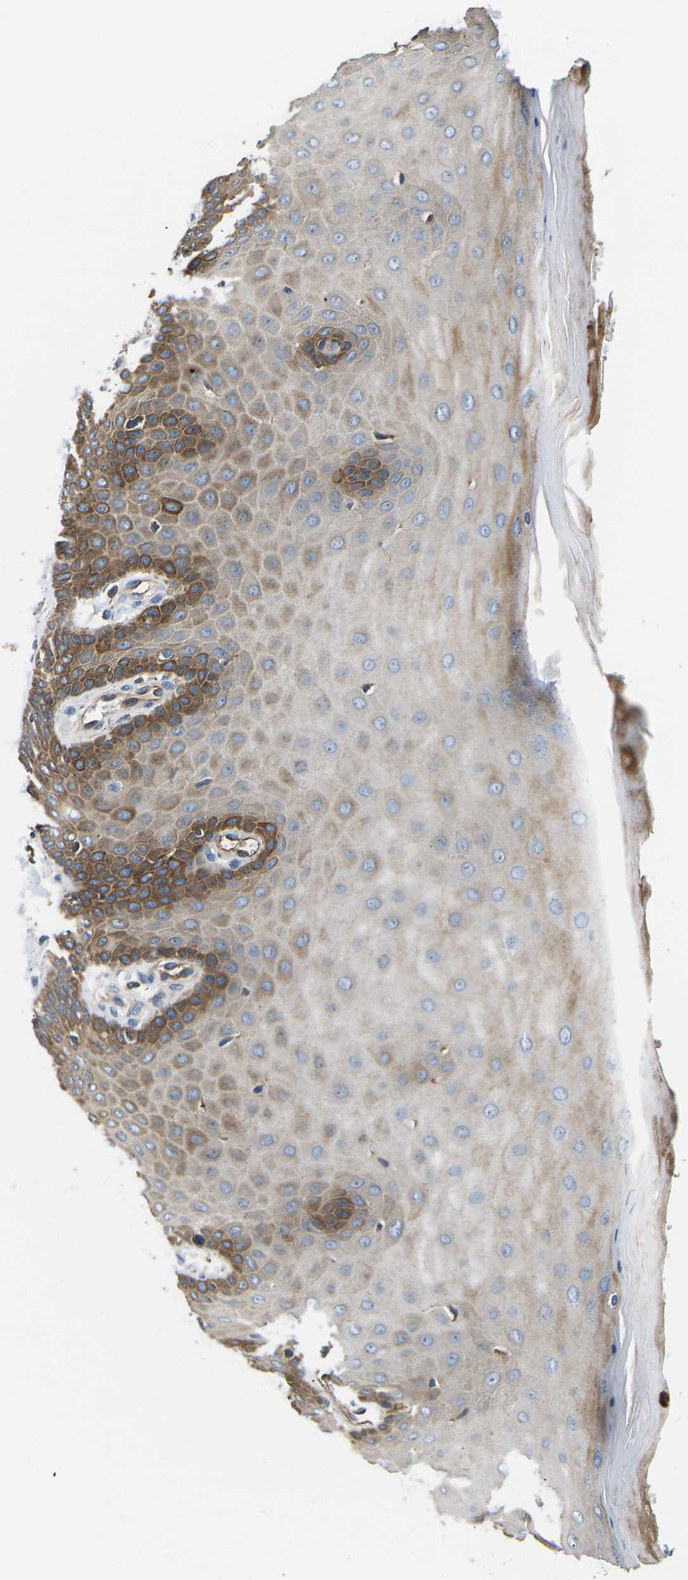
{"staining": {"intensity": "strong", "quantity": ">75%", "location": "cytoplasmic/membranous"}, "tissue": "cervix", "cell_type": "Glandular cells", "image_type": "normal", "snomed": [{"axis": "morphology", "description": "Normal tissue, NOS"}, {"axis": "topography", "description": "Cervix"}], "caption": "Glandular cells demonstrate strong cytoplasmic/membranous staining in about >75% of cells in benign cervix. (DAB IHC, brown staining for protein, blue staining for nuclei).", "gene": "KCNJ15", "patient": {"sex": "female", "age": 55}}